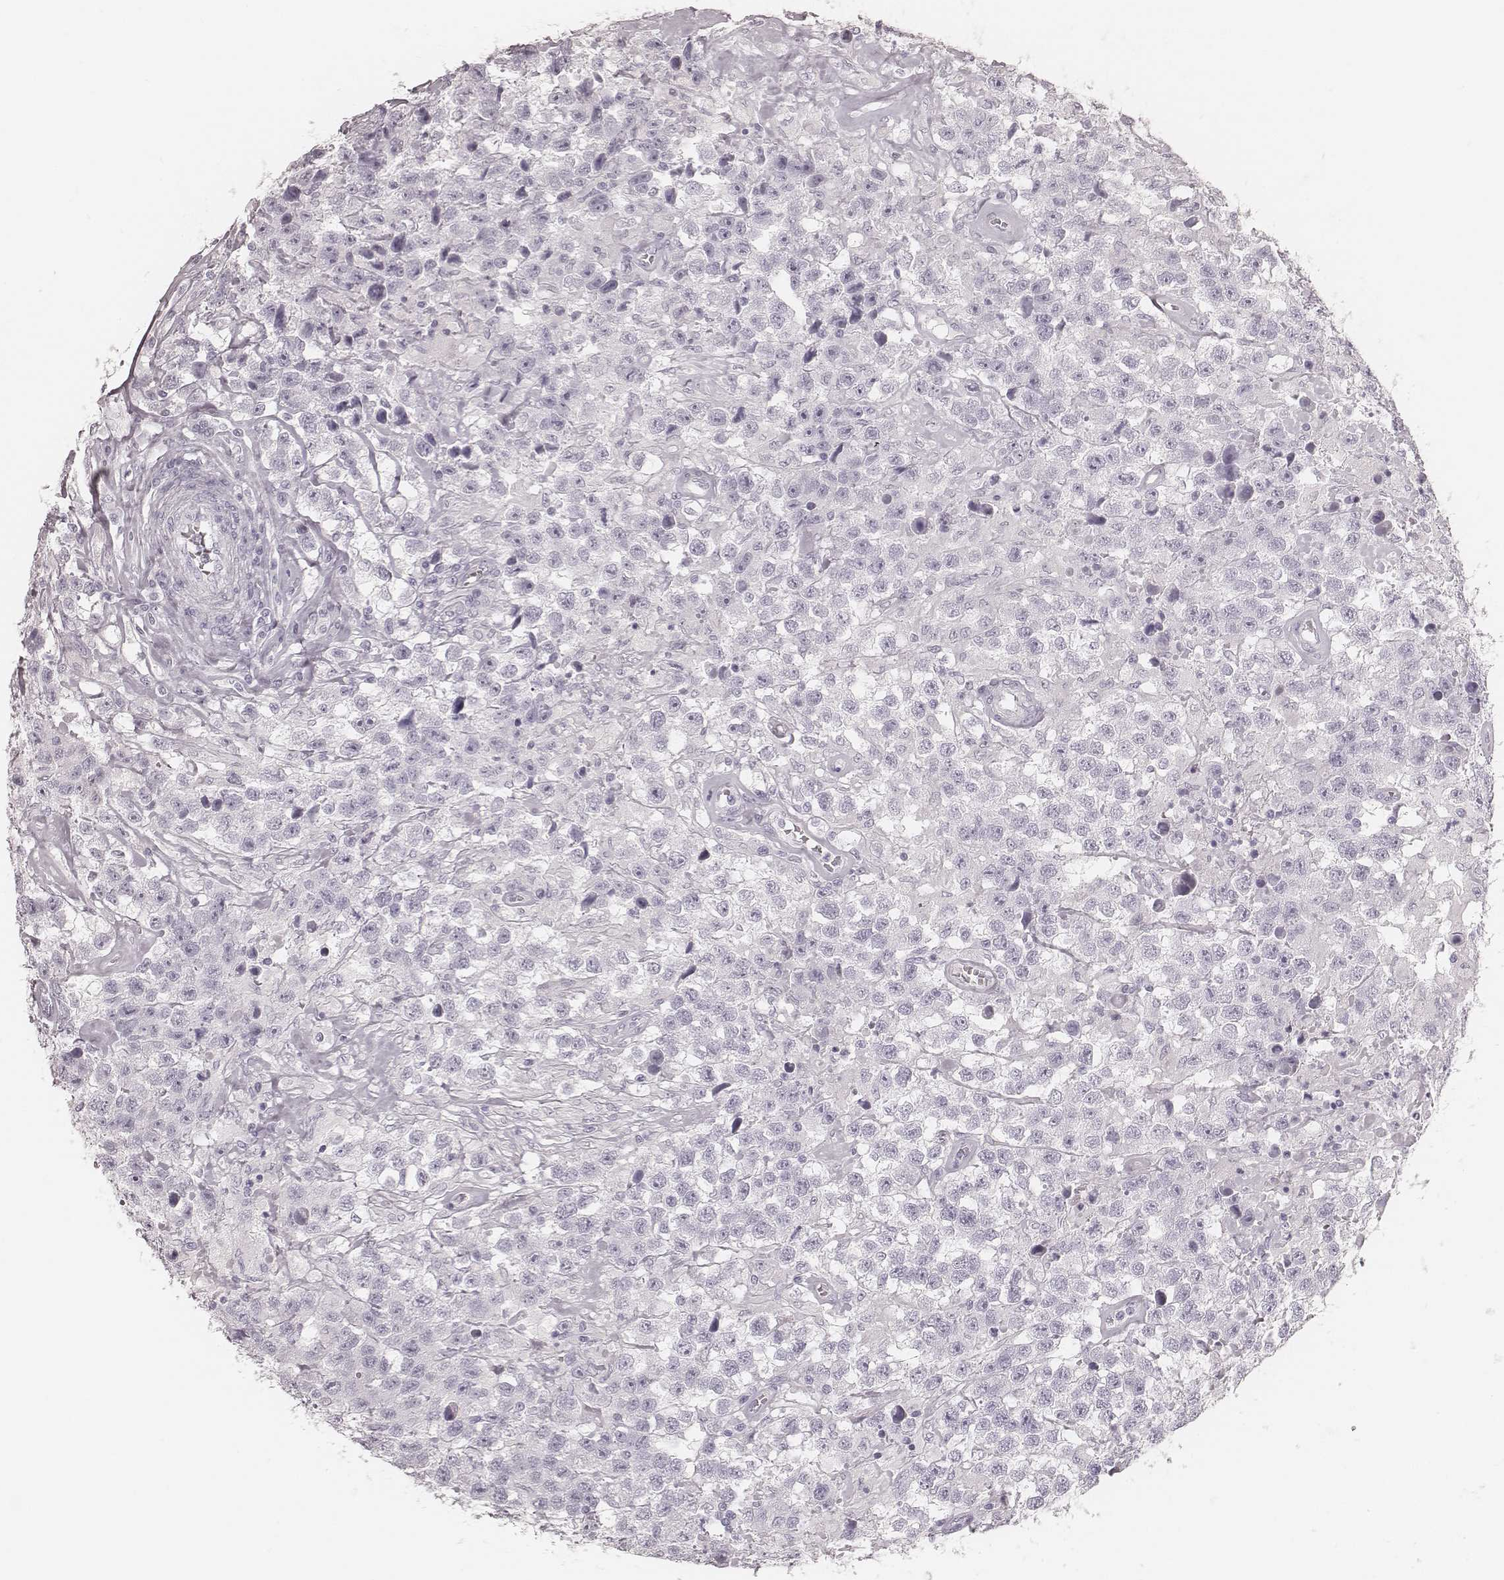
{"staining": {"intensity": "negative", "quantity": "none", "location": "none"}, "tissue": "testis cancer", "cell_type": "Tumor cells", "image_type": "cancer", "snomed": [{"axis": "morphology", "description": "Seminoma, NOS"}, {"axis": "topography", "description": "Testis"}], "caption": "Protein analysis of seminoma (testis) shows no significant staining in tumor cells.", "gene": "KRT82", "patient": {"sex": "male", "age": 43}}